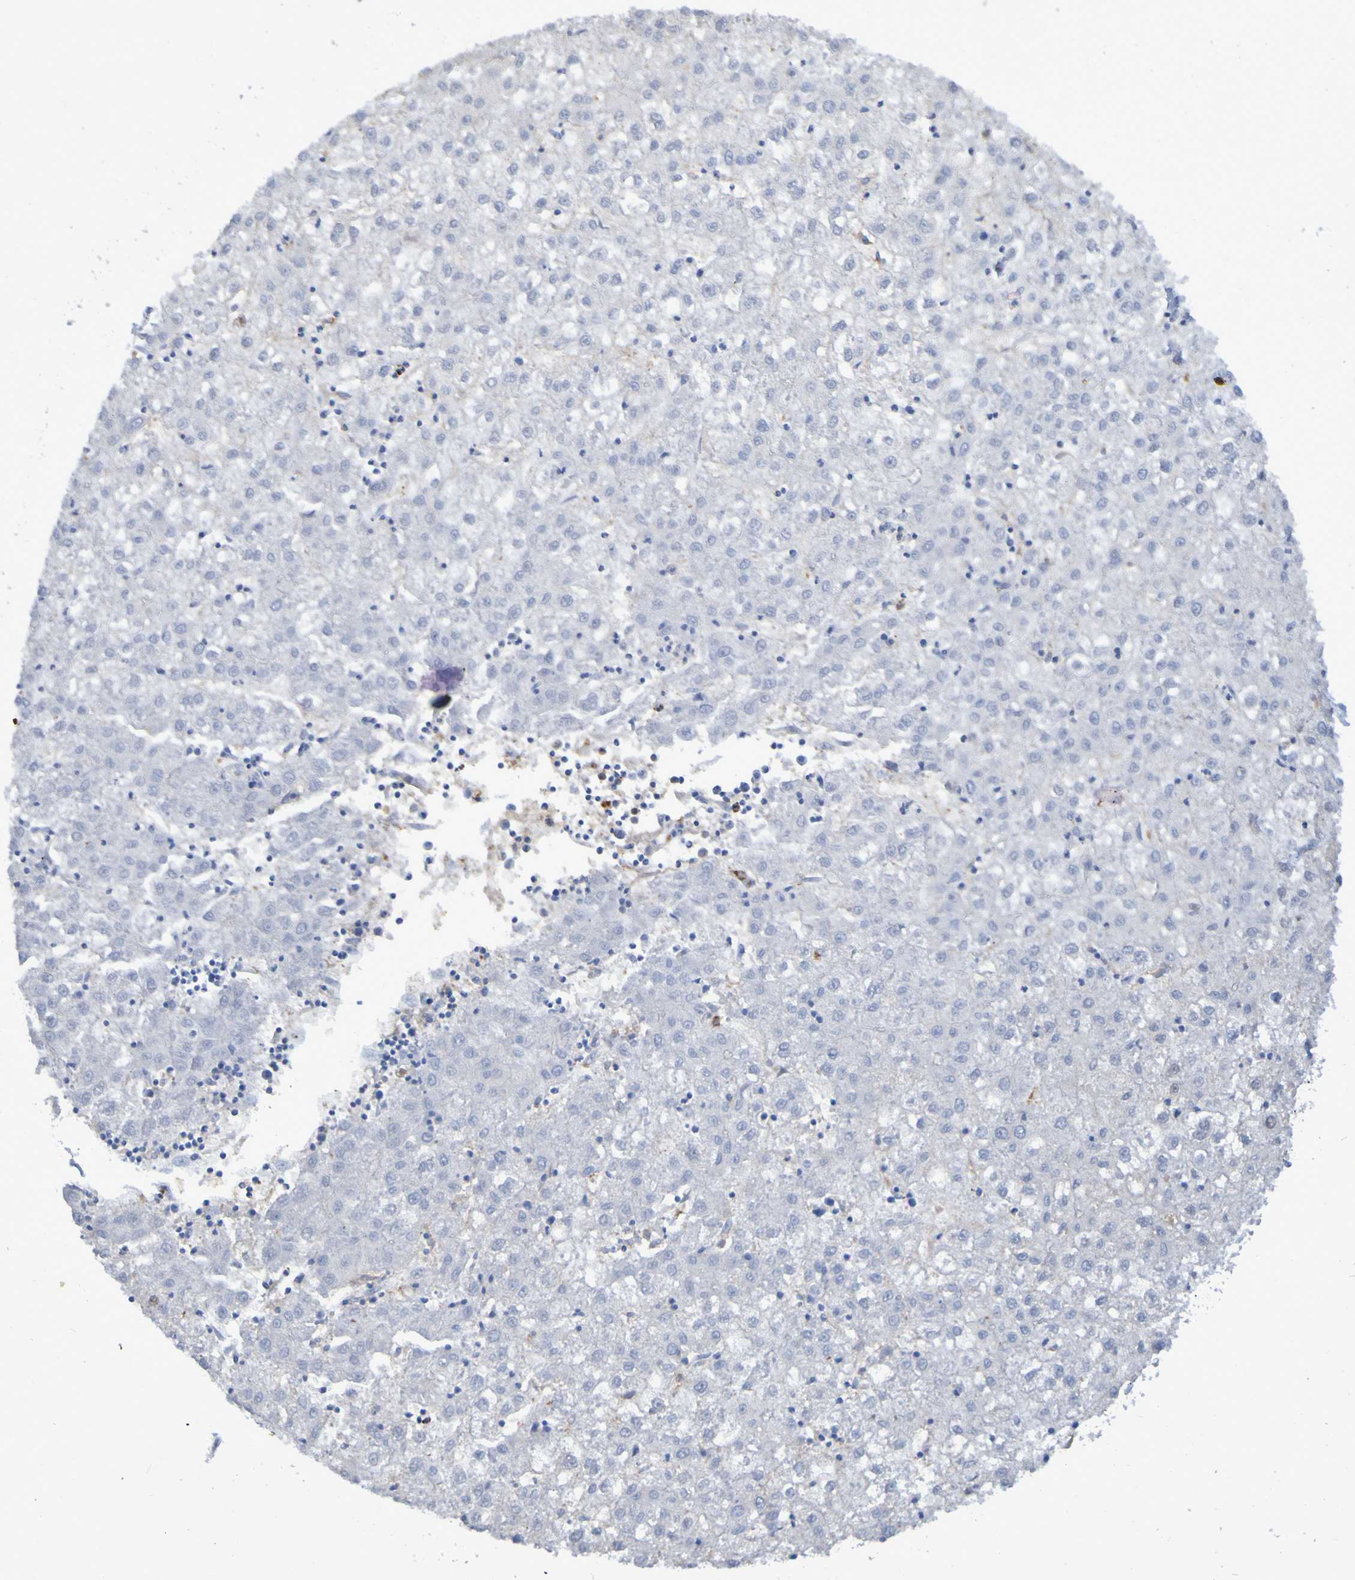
{"staining": {"intensity": "negative", "quantity": "none", "location": "none"}, "tissue": "liver cancer", "cell_type": "Tumor cells", "image_type": "cancer", "snomed": [{"axis": "morphology", "description": "Carcinoma, Hepatocellular, NOS"}, {"axis": "topography", "description": "Liver"}], "caption": "IHC image of neoplastic tissue: liver cancer (hepatocellular carcinoma) stained with DAB (3,3'-diaminobenzidine) shows no significant protein staining in tumor cells.", "gene": "SCRG1", "patient": {"sex": "male", "age": 72}}